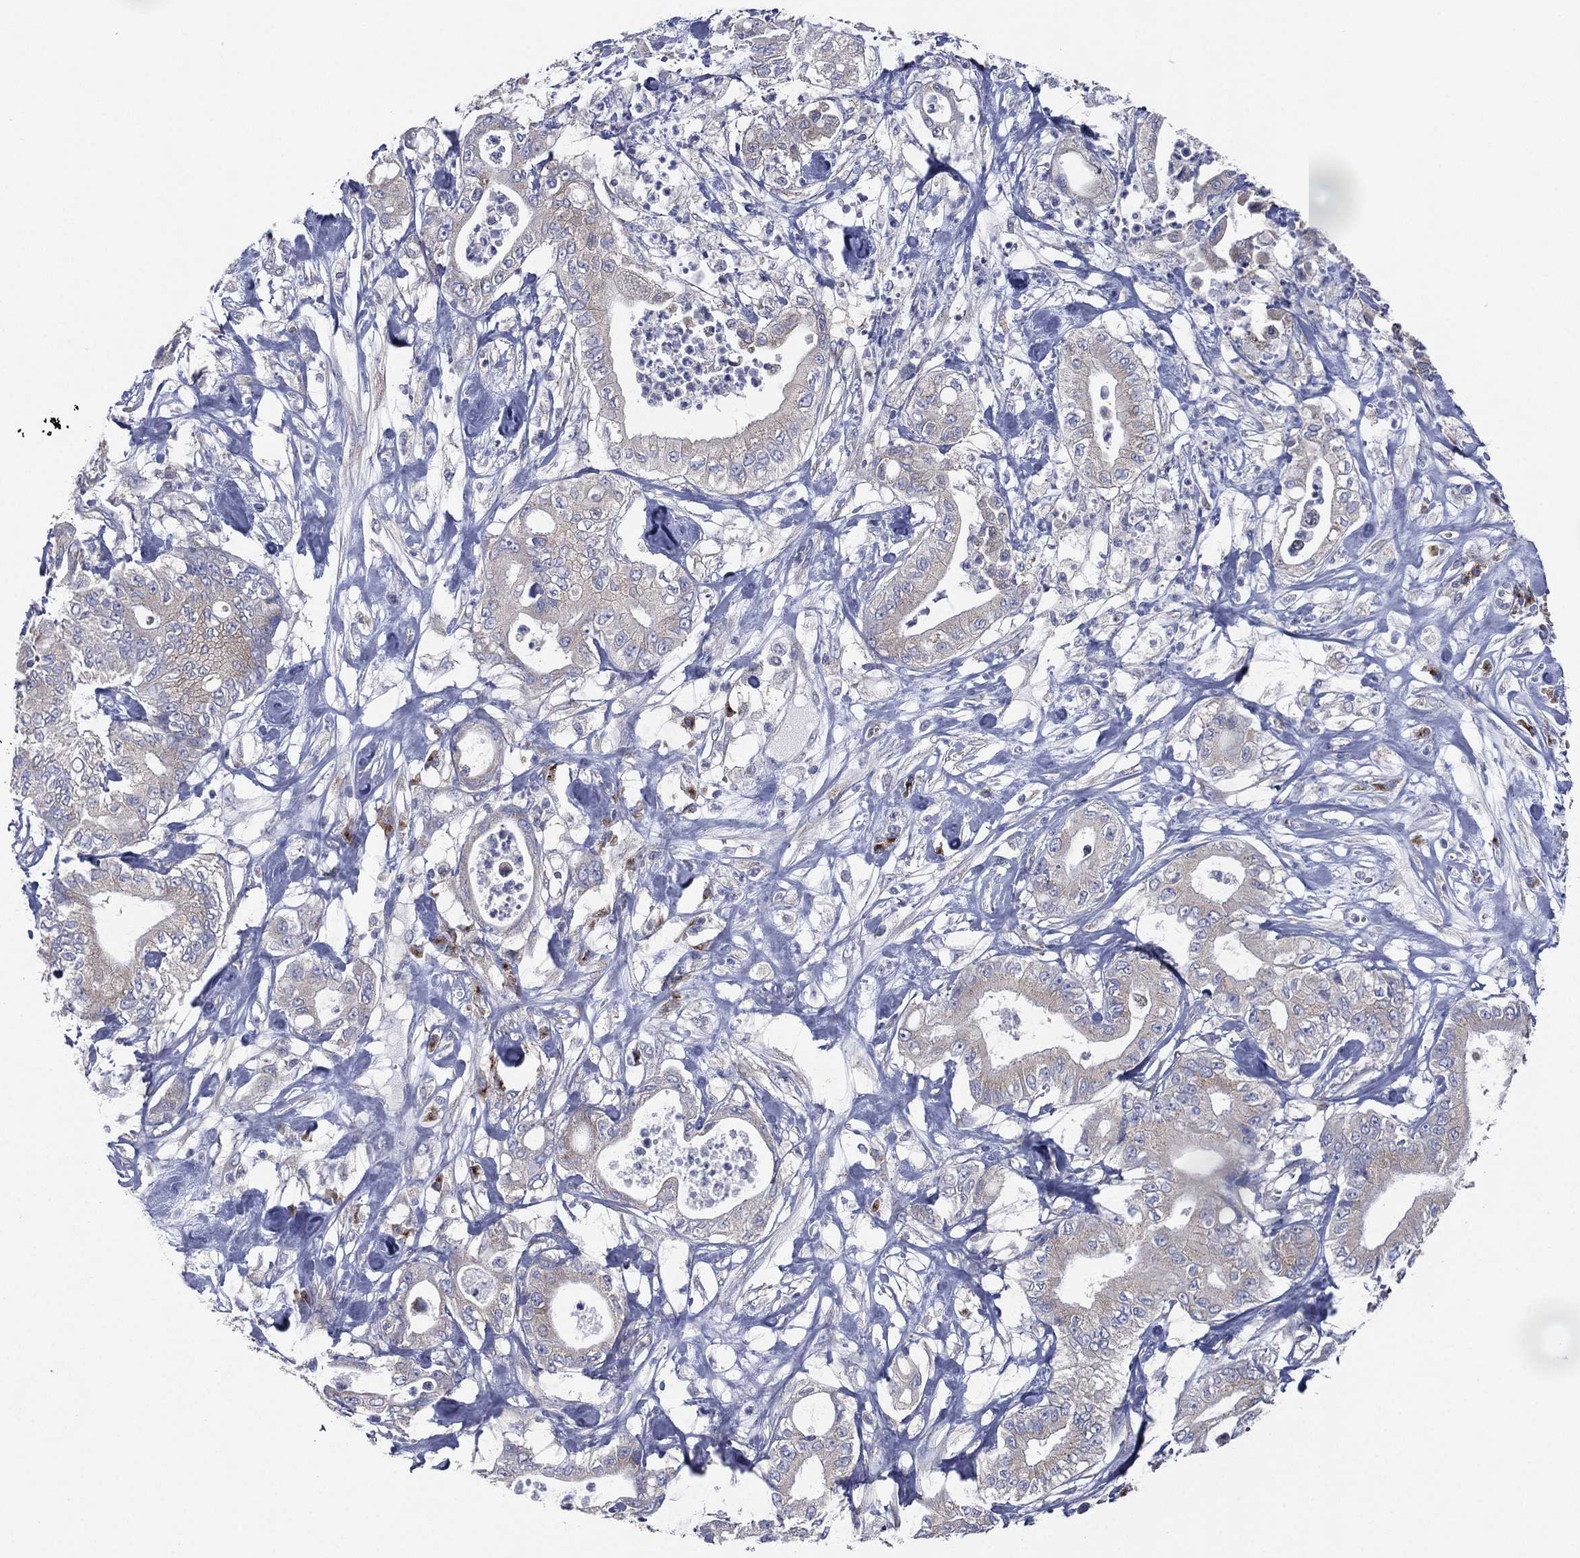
{"staining": {"intensity": "negative", "quantity": "none", "location": "none"}, "tissue": "pancreatic cancer", "cell_type": "Tumor cells", "image_type": "cancer", "snomed": [{"axis": "morphology", "description": "Adenocarcinoma, NOS"}, {"axis": "topography", "description": "Pancreas"}], "caption": "This image is of pancreatic cancer stained with immunohistochemistry to label a protein in brown with the nuclei are counter-stained blue. There is no expression in tumor cells. Nuclei are stained in blue.", "gene": "ATP8A2", "patient": {"sex": "male", "age": 71}}